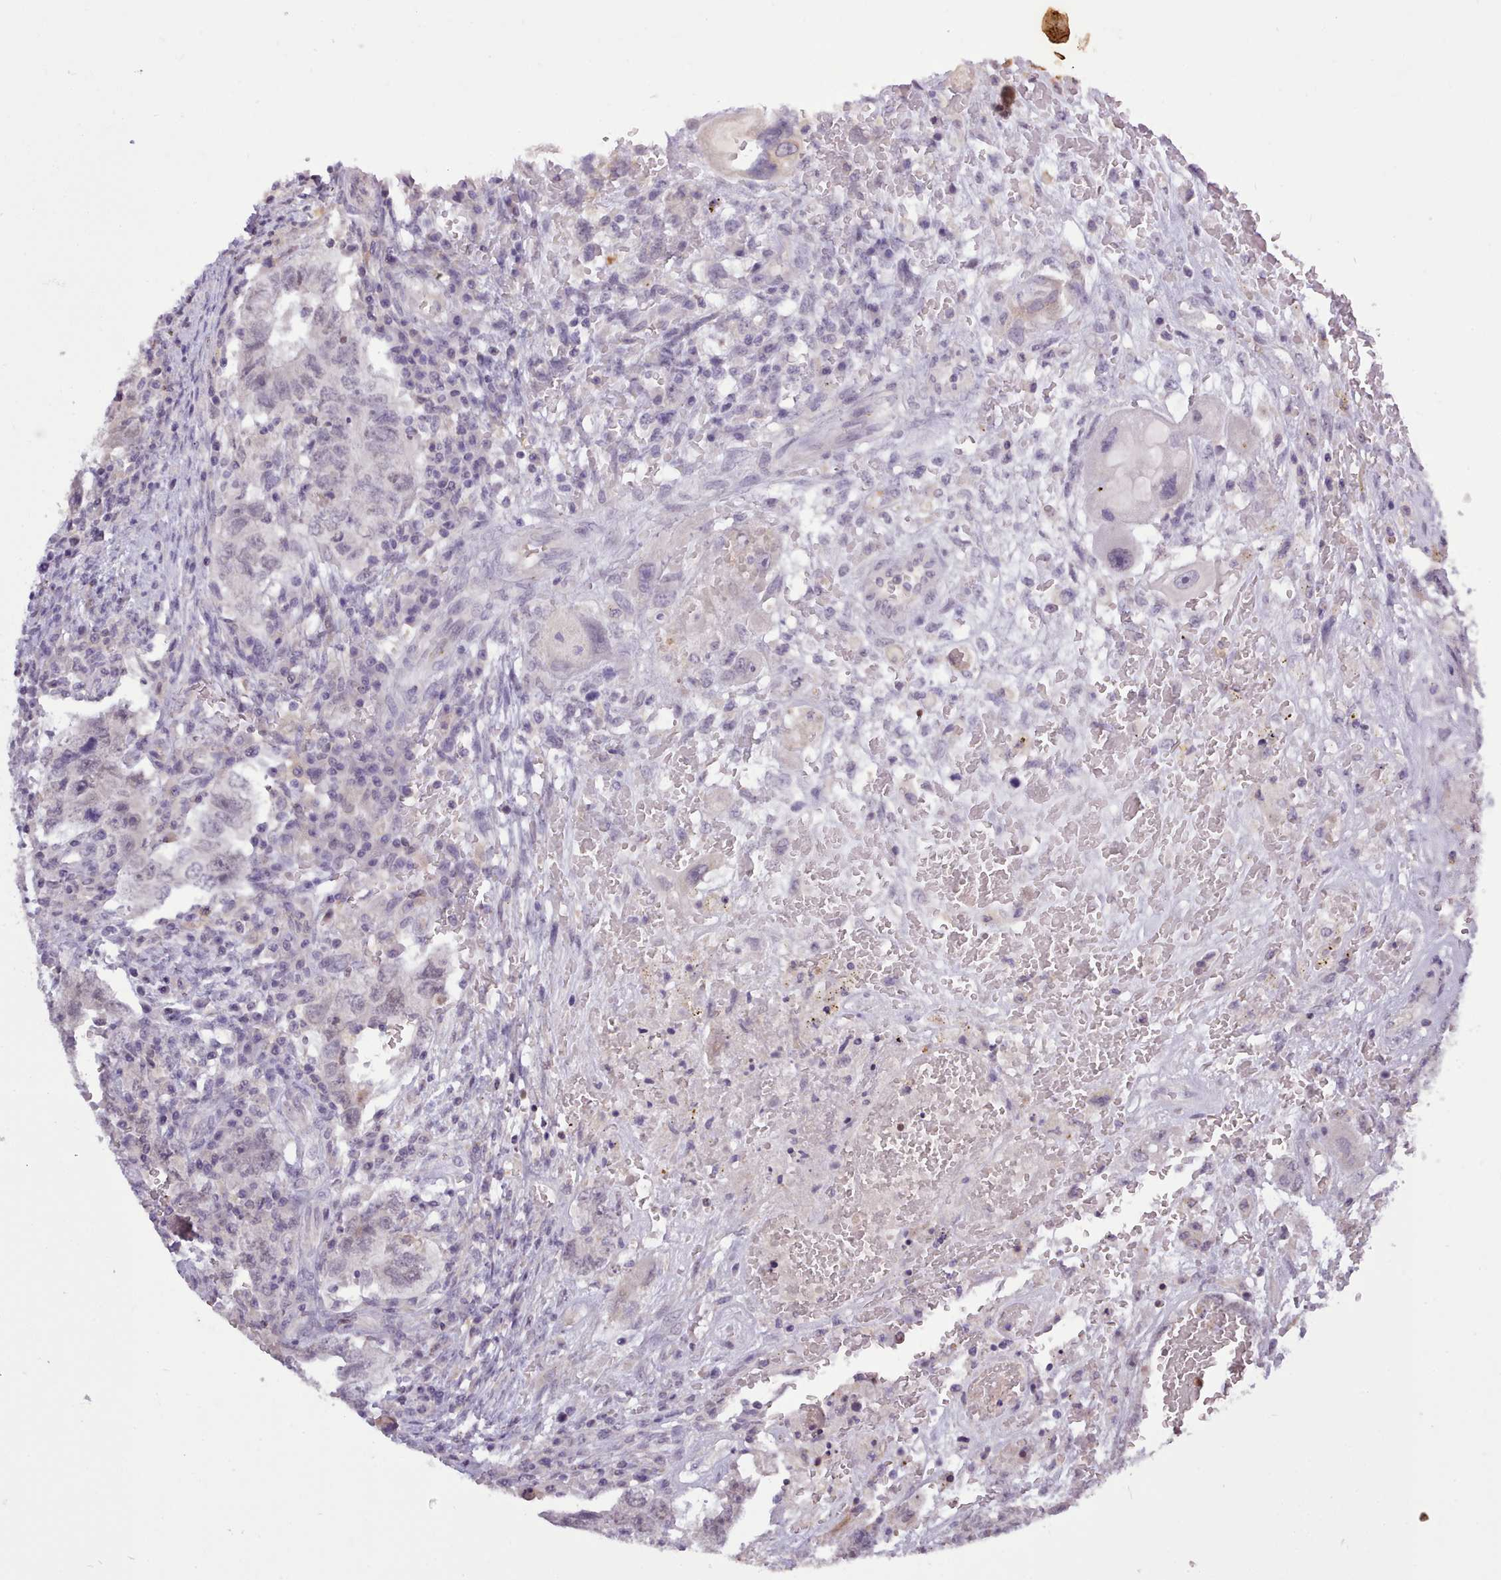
{"staining": {"intensity": "negative", "quantity": "none", "location": "none"}, "tissue": "testis cancer", "cell_type": "Tumor cells", "image_type": "cancer", "snomed": [{"axis": "morphology", "description": "Carcinoma, Embryonal, NOS"}, {"axis": "topography", "description": "Testis"}], "caption": "Immunohistochemistry (IHC) image of neoplastic tissue: human testis cancer (embryonal carcinoma) stained with DAB exhibits no significant protein staining in tumor cells.", "gene": "ARL17A", "patient": {"sex": "male", "age": 26}}